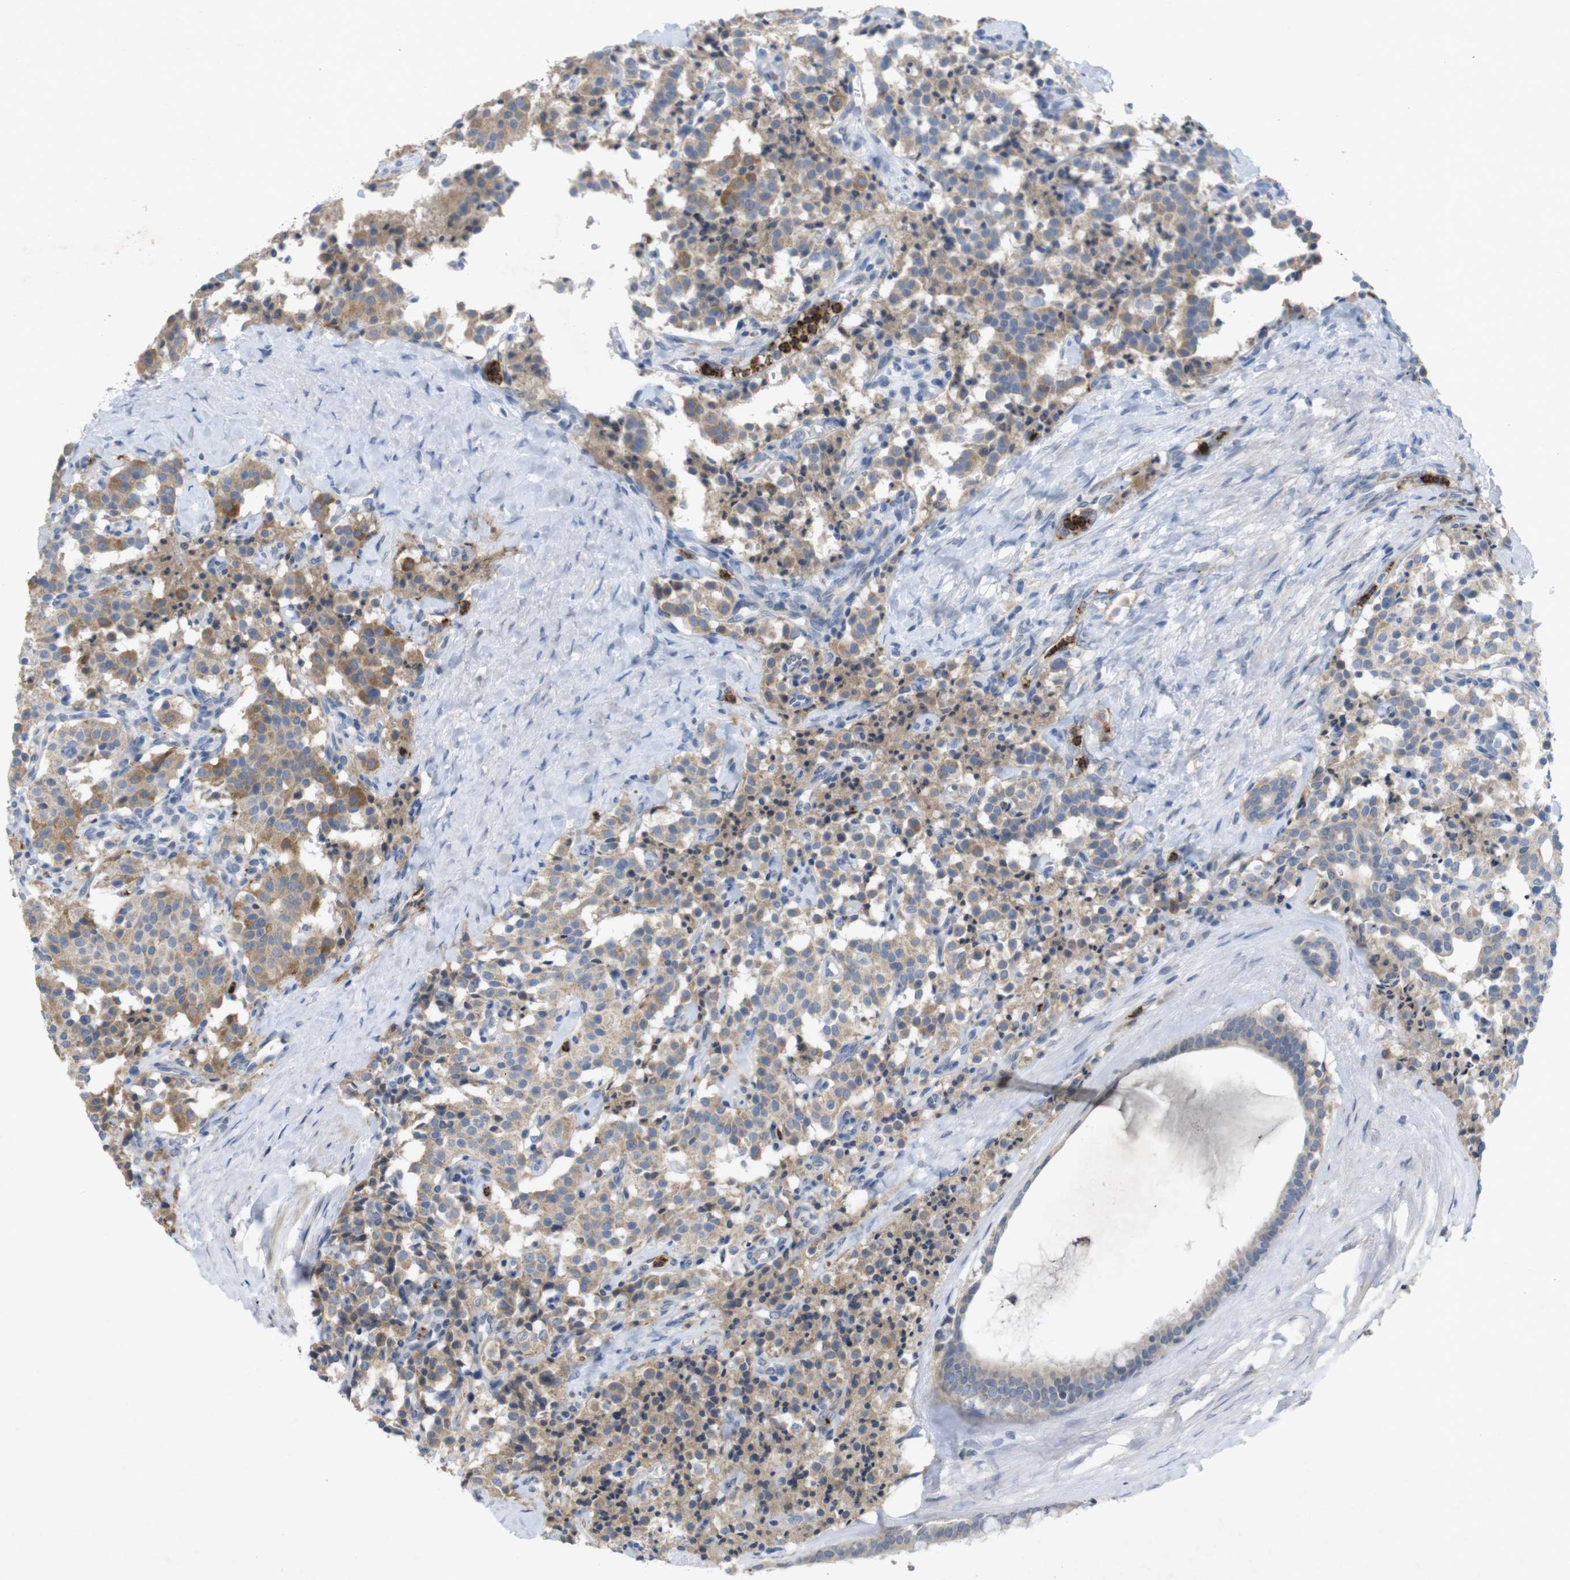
{"staining": {"intensity": "moderate", "quantity": ">75%", "location": "cytoplasmic/membranous"}, "tissue": "carcinoid", "cell_type": "Tumor cells", "image_type": "cancer", "snomed": [{"axis": "morphology", "description": "Carcinoid, malignant, NOS"}, {"axis": "topography", "description": "Lung"}], "caption": "Immunohistochemical staining of carcinoid shows medium levels of moderate cytoplasmic/membranous protein staining in about >75% of tumor cells. The staining was performed using DAB to visualize the protein expression in brown, while the nuclei were stained in blue with hematoxylin (Magnification: 20x).", "gene": "TSPAN14", "patient": {"sex": "male", "age": 30}}